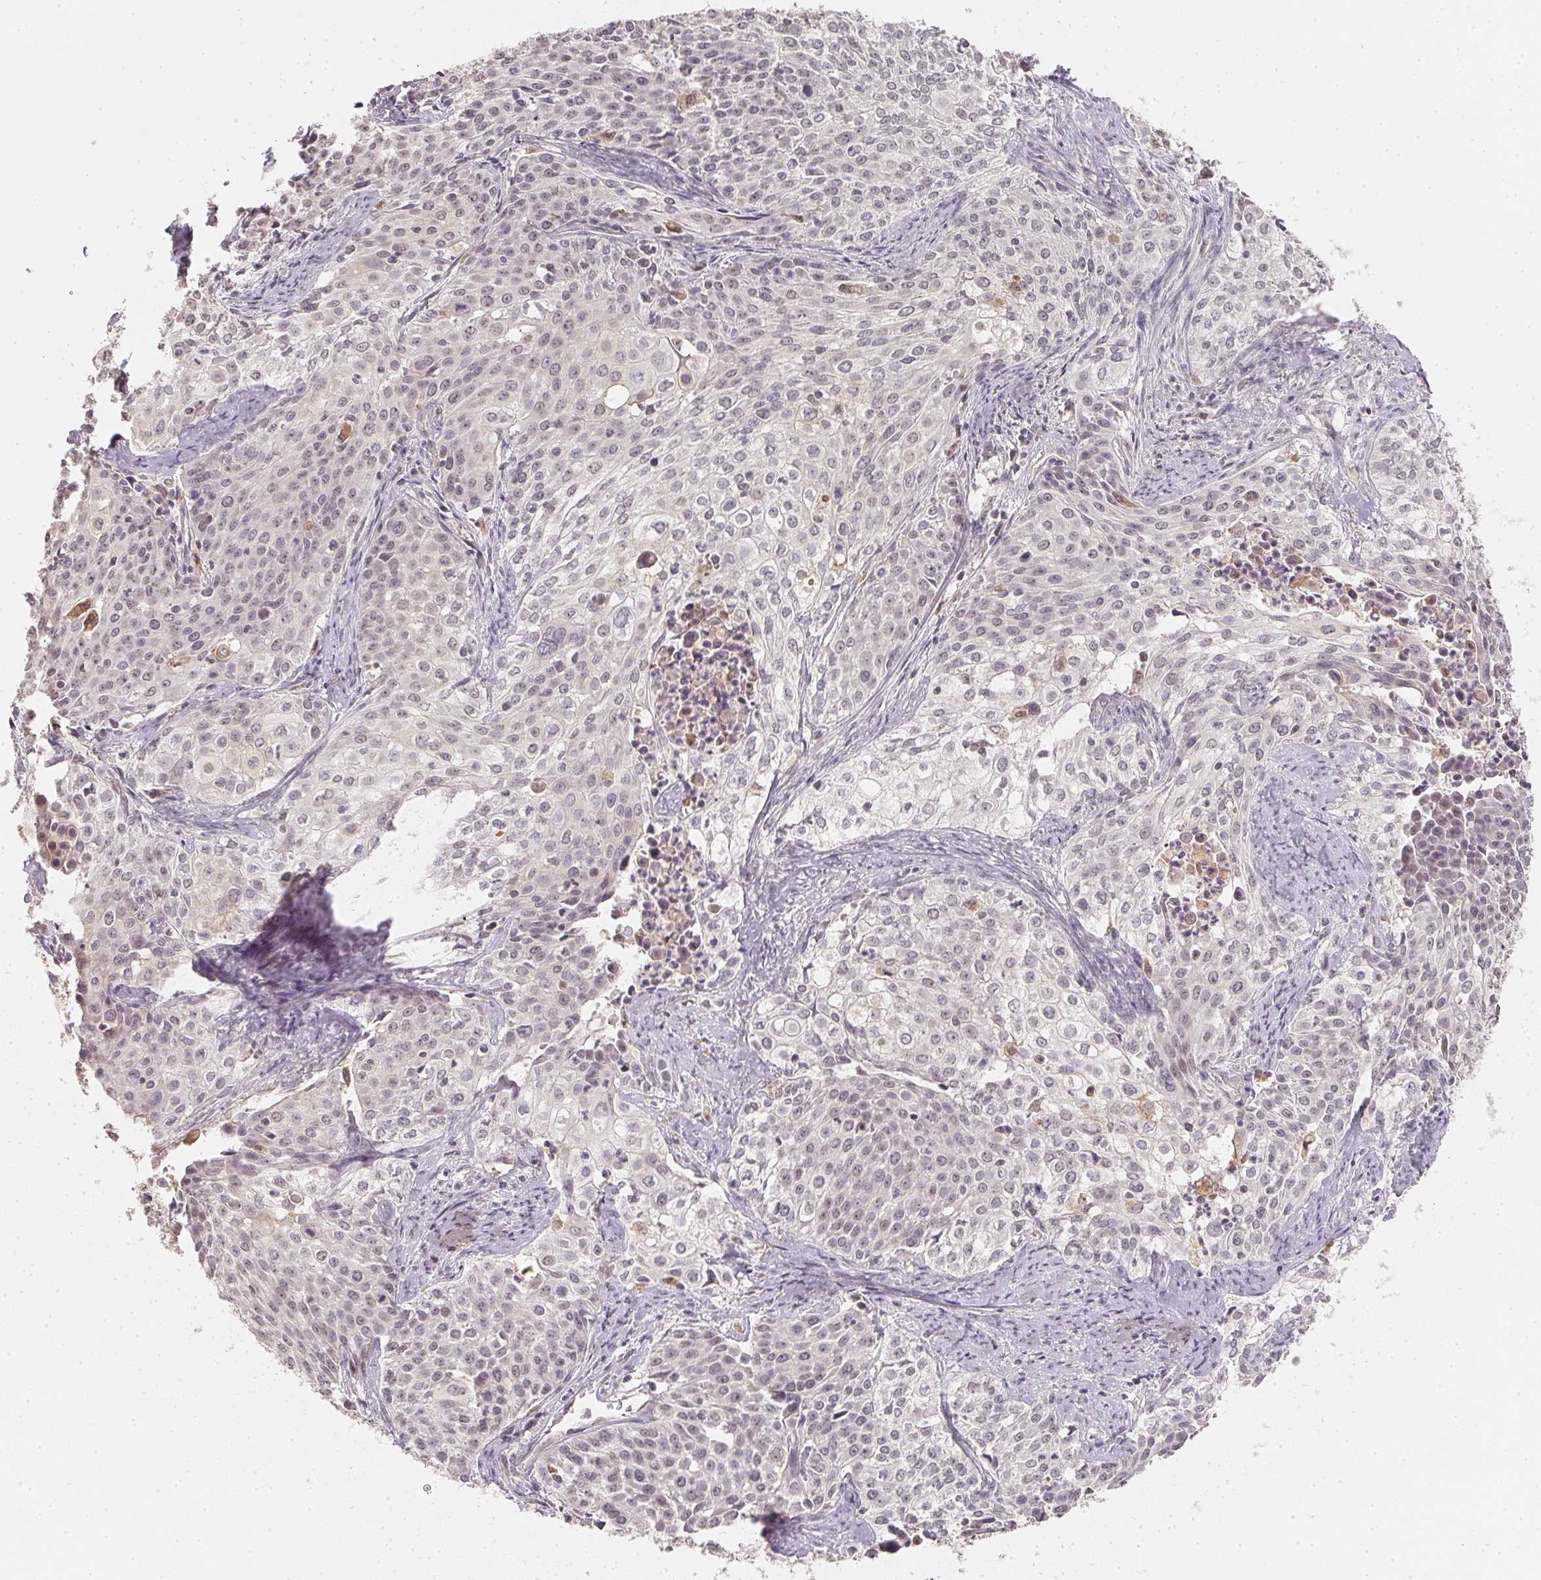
{"staining": {"intensity": "negative", "quantity": "none", "location": "none"}, "tissue": "cervical cancer", "cell_type": "Tumor cells", "image_type": "cancer", "snomed": [{"axis": "morphology", "description": "Squamous cell carcinoma, NOS"}, {"axis": "topography", "description": "Cervix"}], "caption": "Tumor cells show no significant protein staining in cervical cancer.", "gene": "SOAT1", "patient": {"sex": "female", "age": 39}}